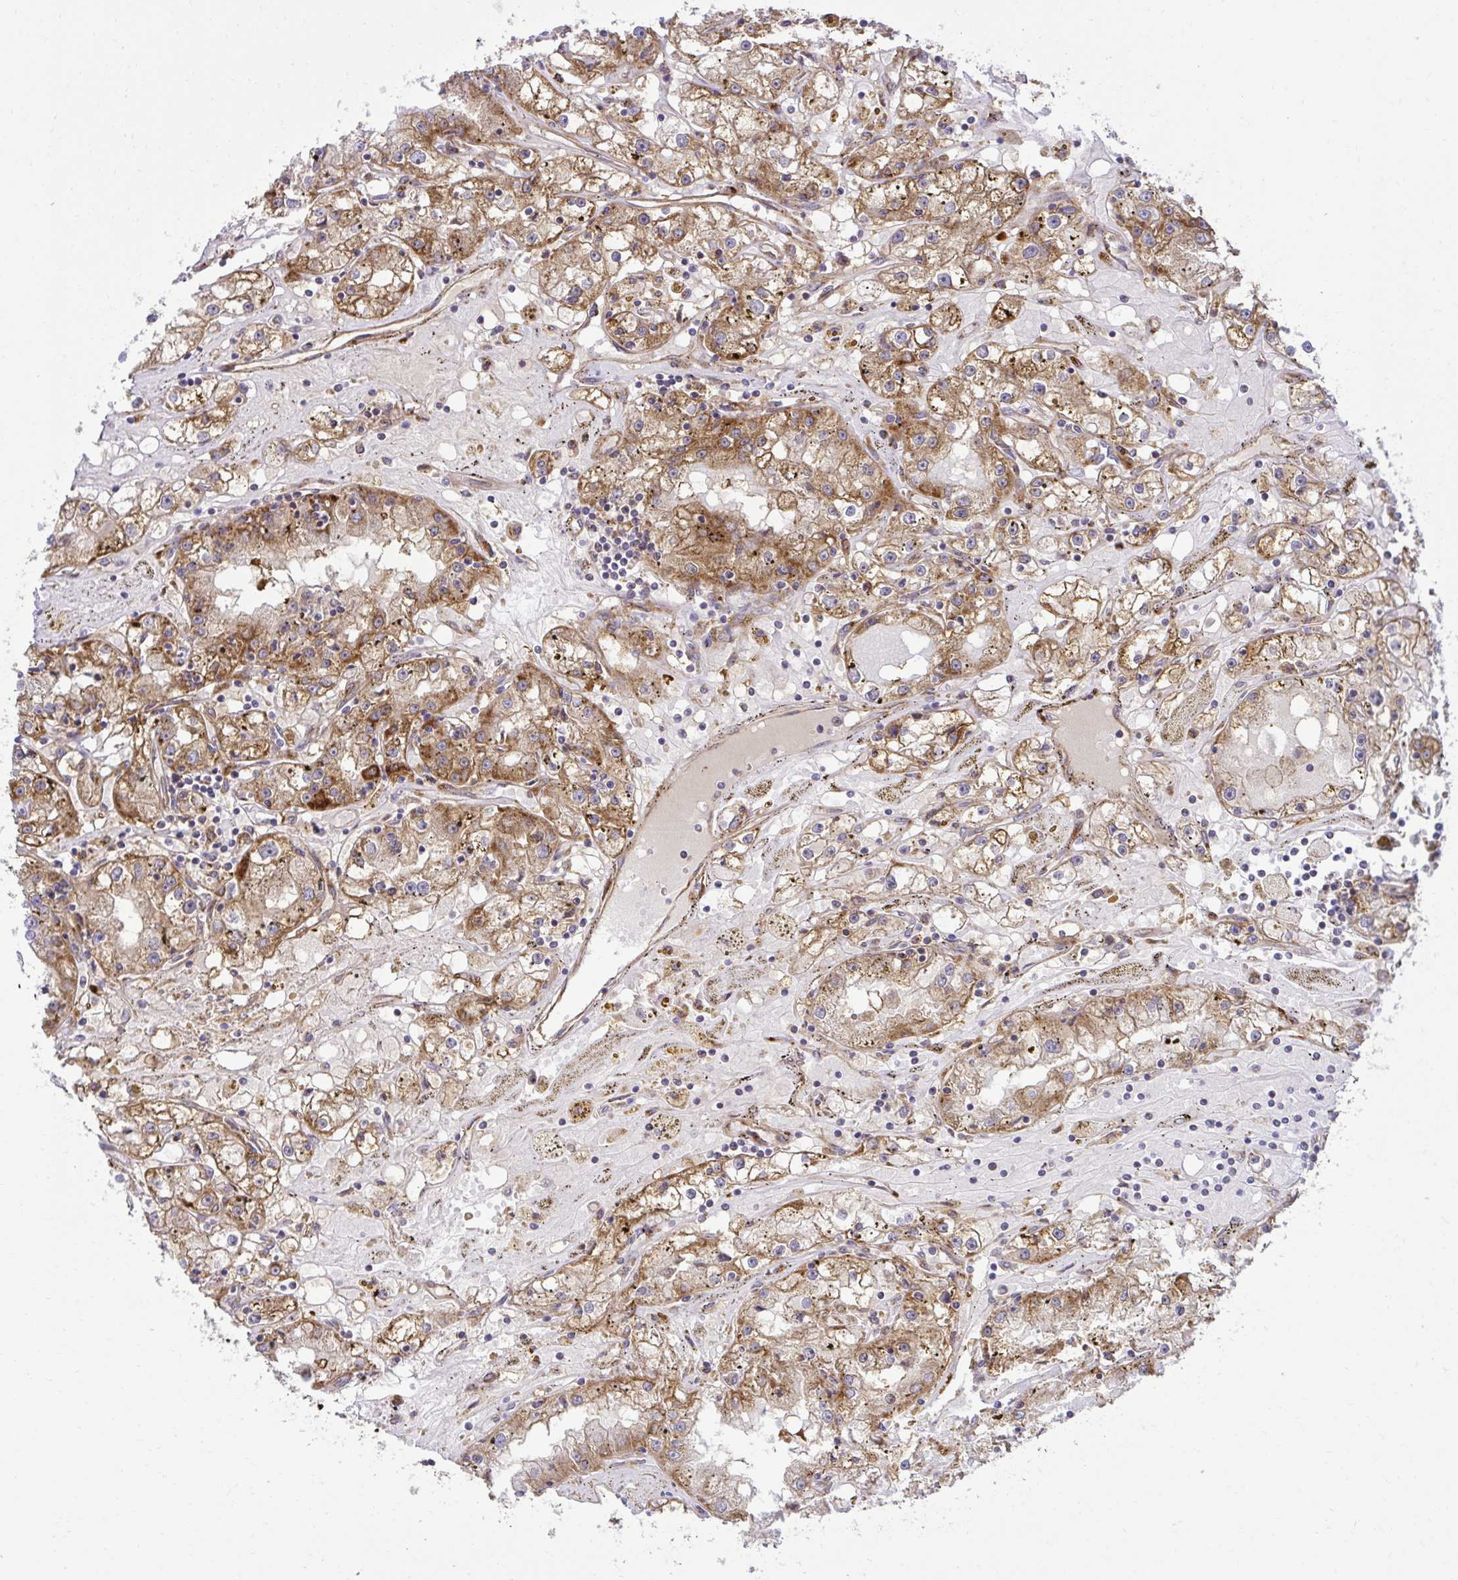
{"staining": {"intensity": "moderate", "quantity": ">75%", "location": "cytoplasmic/membranous"}, "tissue": "renal cancer", "cell_type": "Tumor cells", "image_type": "cancer", "snomed": [{"axis": "morphology", "description": "Adenocarcinoma, NOS"}, {"axis": "topography", "description": "Kidney"}], "caption": "Protein staining exhibits moderate cytoplasmic/membranous positivity in about >75% of tumor cells in renal adenocarcinoma.", "gene": "LIMS1", "patient": {"sex": "male", "age": 56}}